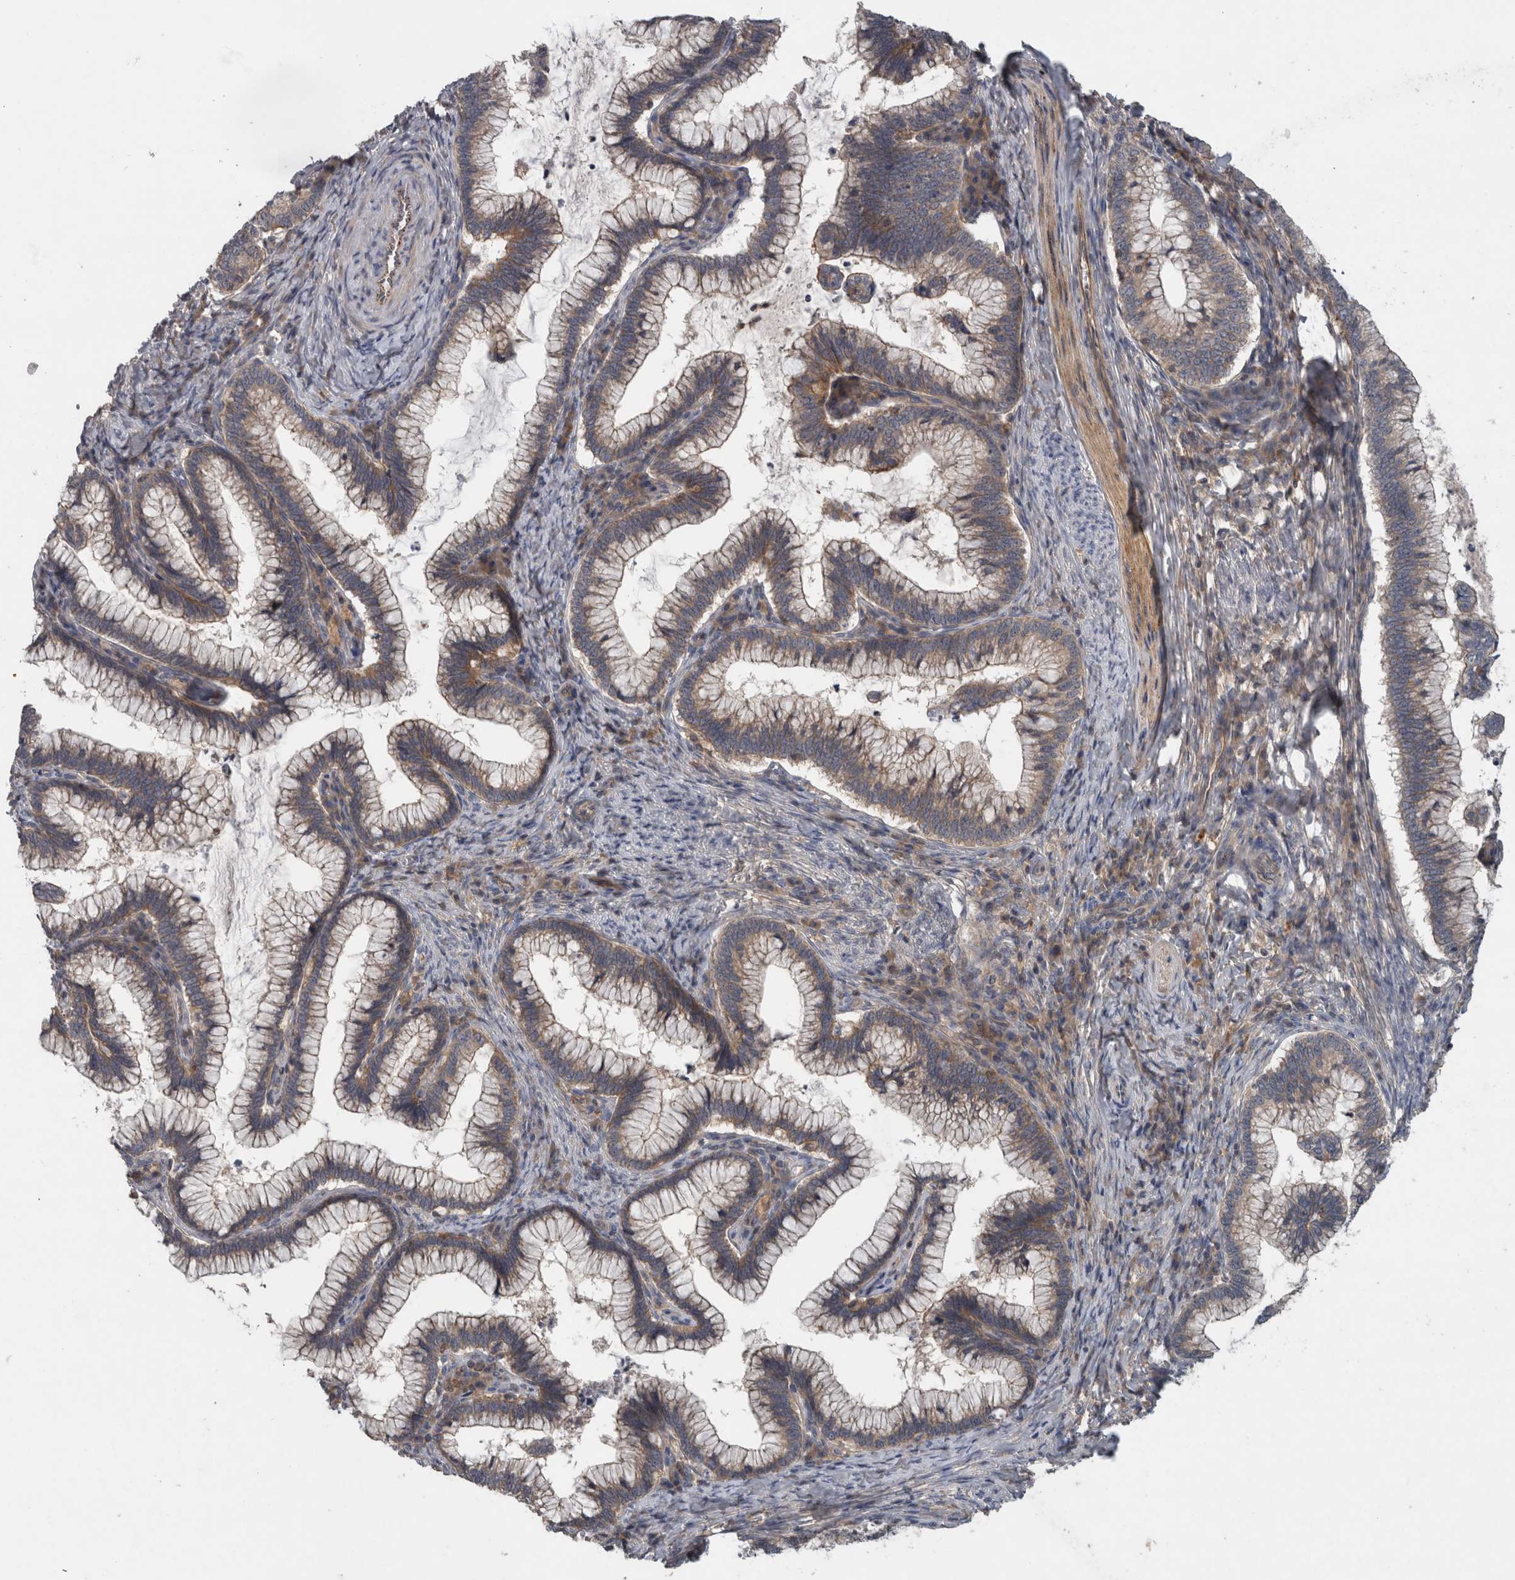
{"staining": {"intensity": "weak", "quantity": ">75%", "location": "cytoplasmic/membranous"}, "tissue": "cervical cancer", "cell_type": "Tumor cells", "image_type": "cancer", "snomed": [{"axis": "morphology", "description": "Adenocarcinoma, NOS"}, {"axis": "topography", "description": "Cervix"}], "caption": "A brown stain highlights weak cytoplasmic/membranous positivity of a protein in adenocarcinoma (cervical) tumor cells.", "gene": "SCARA5", "patient": {"sex": "female", "age": 36}}